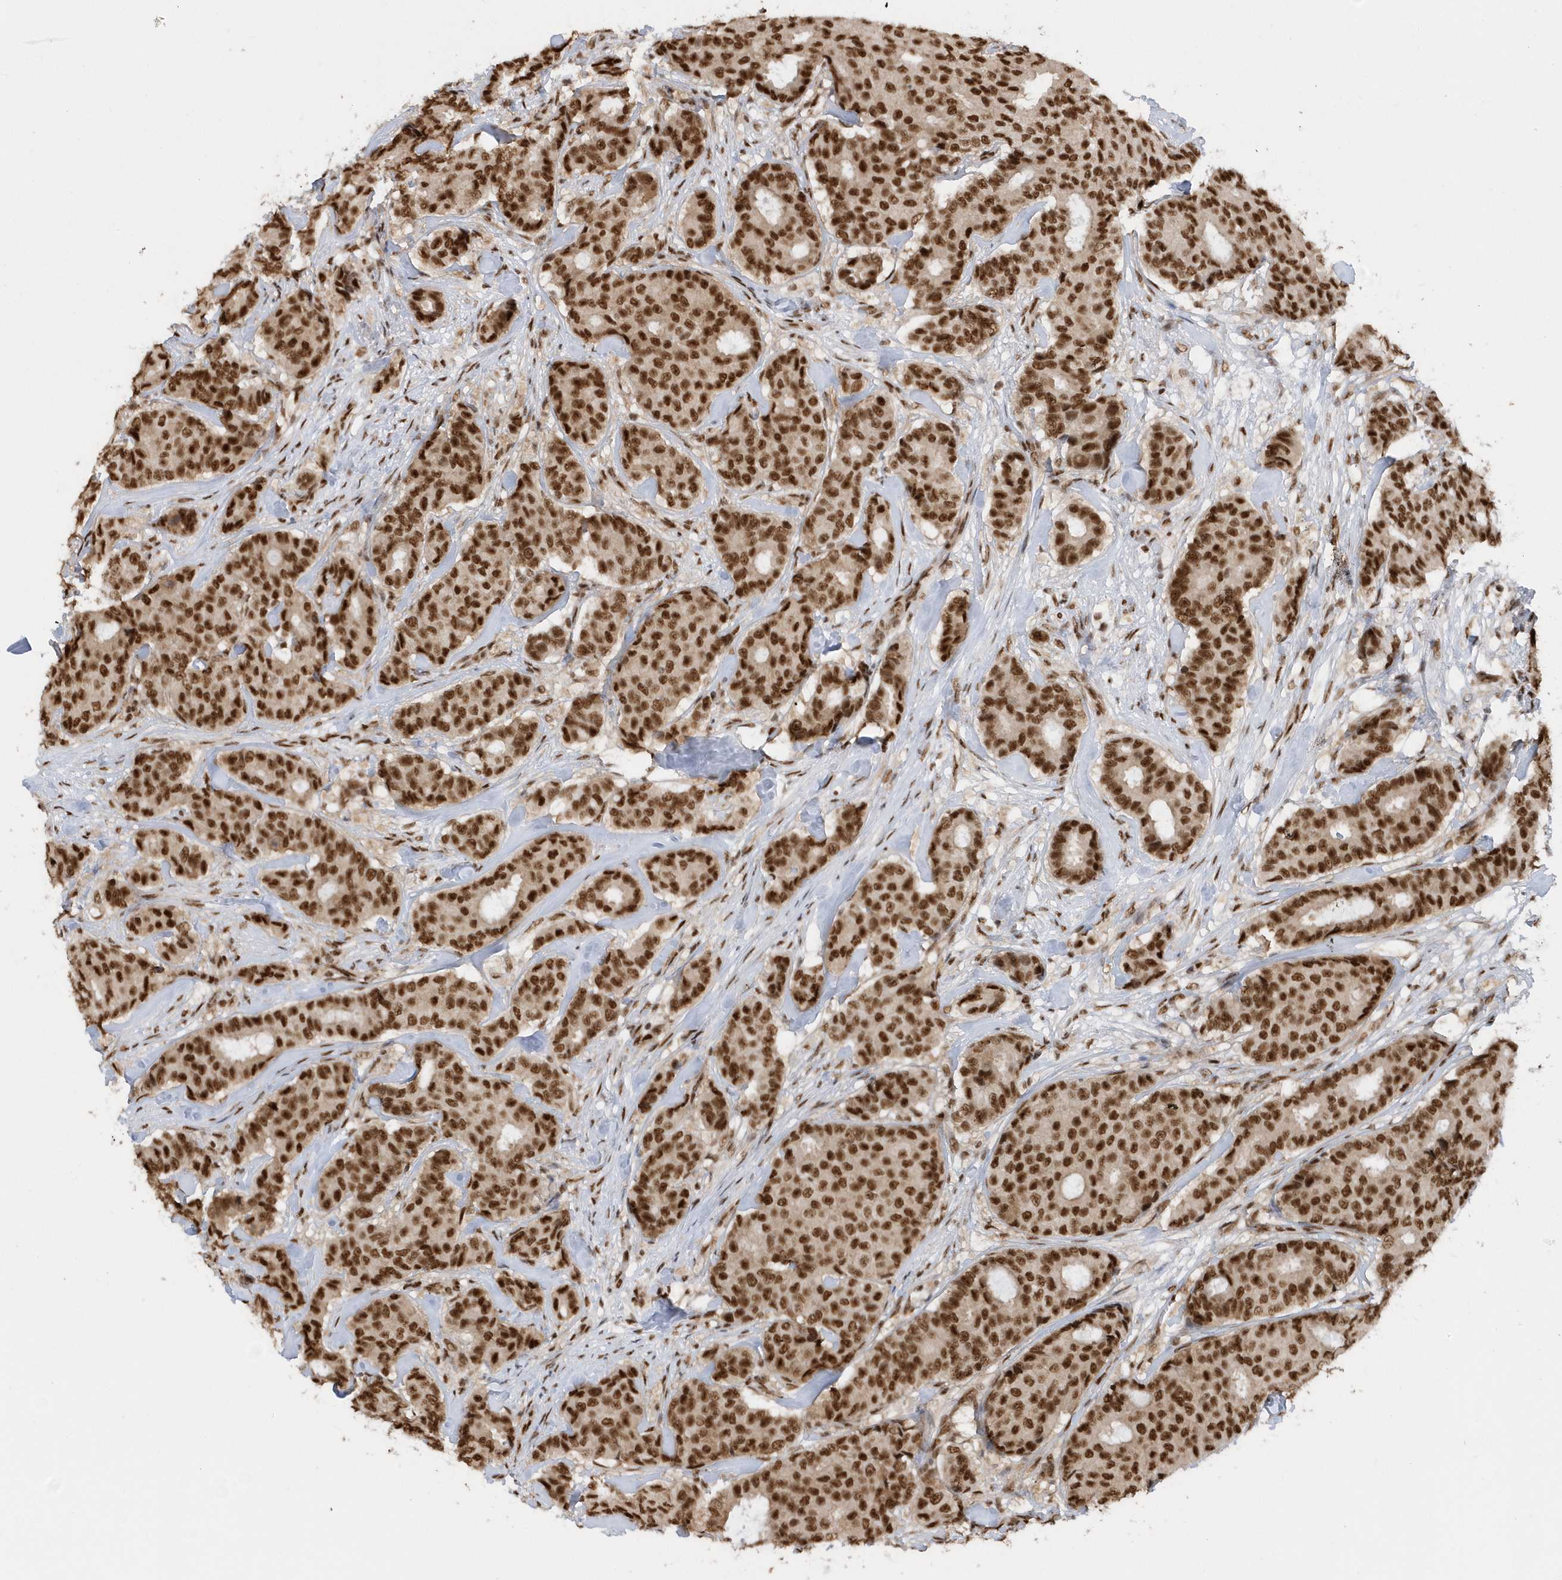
{"staining": {"intensity": "strong", "quantity": ">75%", "location": "nuclear"}, "tissue": "breast cancer", "cell_type": "Tumor cells", "image_type": "cancer", "snomed": [{"axis": "morphology", "description": "Duct carcinoma"}, {"axis": "topography", "description": "Breast"}], "caption": "This micrograph exhibits intraductal carcinoma (breast) stained with immunohistochemistry (IHC) to label a protein in brown. The nuclear of tumor cells show strong positivity for the protein. Nuclei are counter-stained blue.", "gene": "SEPHS1", "patient": {"sex": "female", "age": 75}}